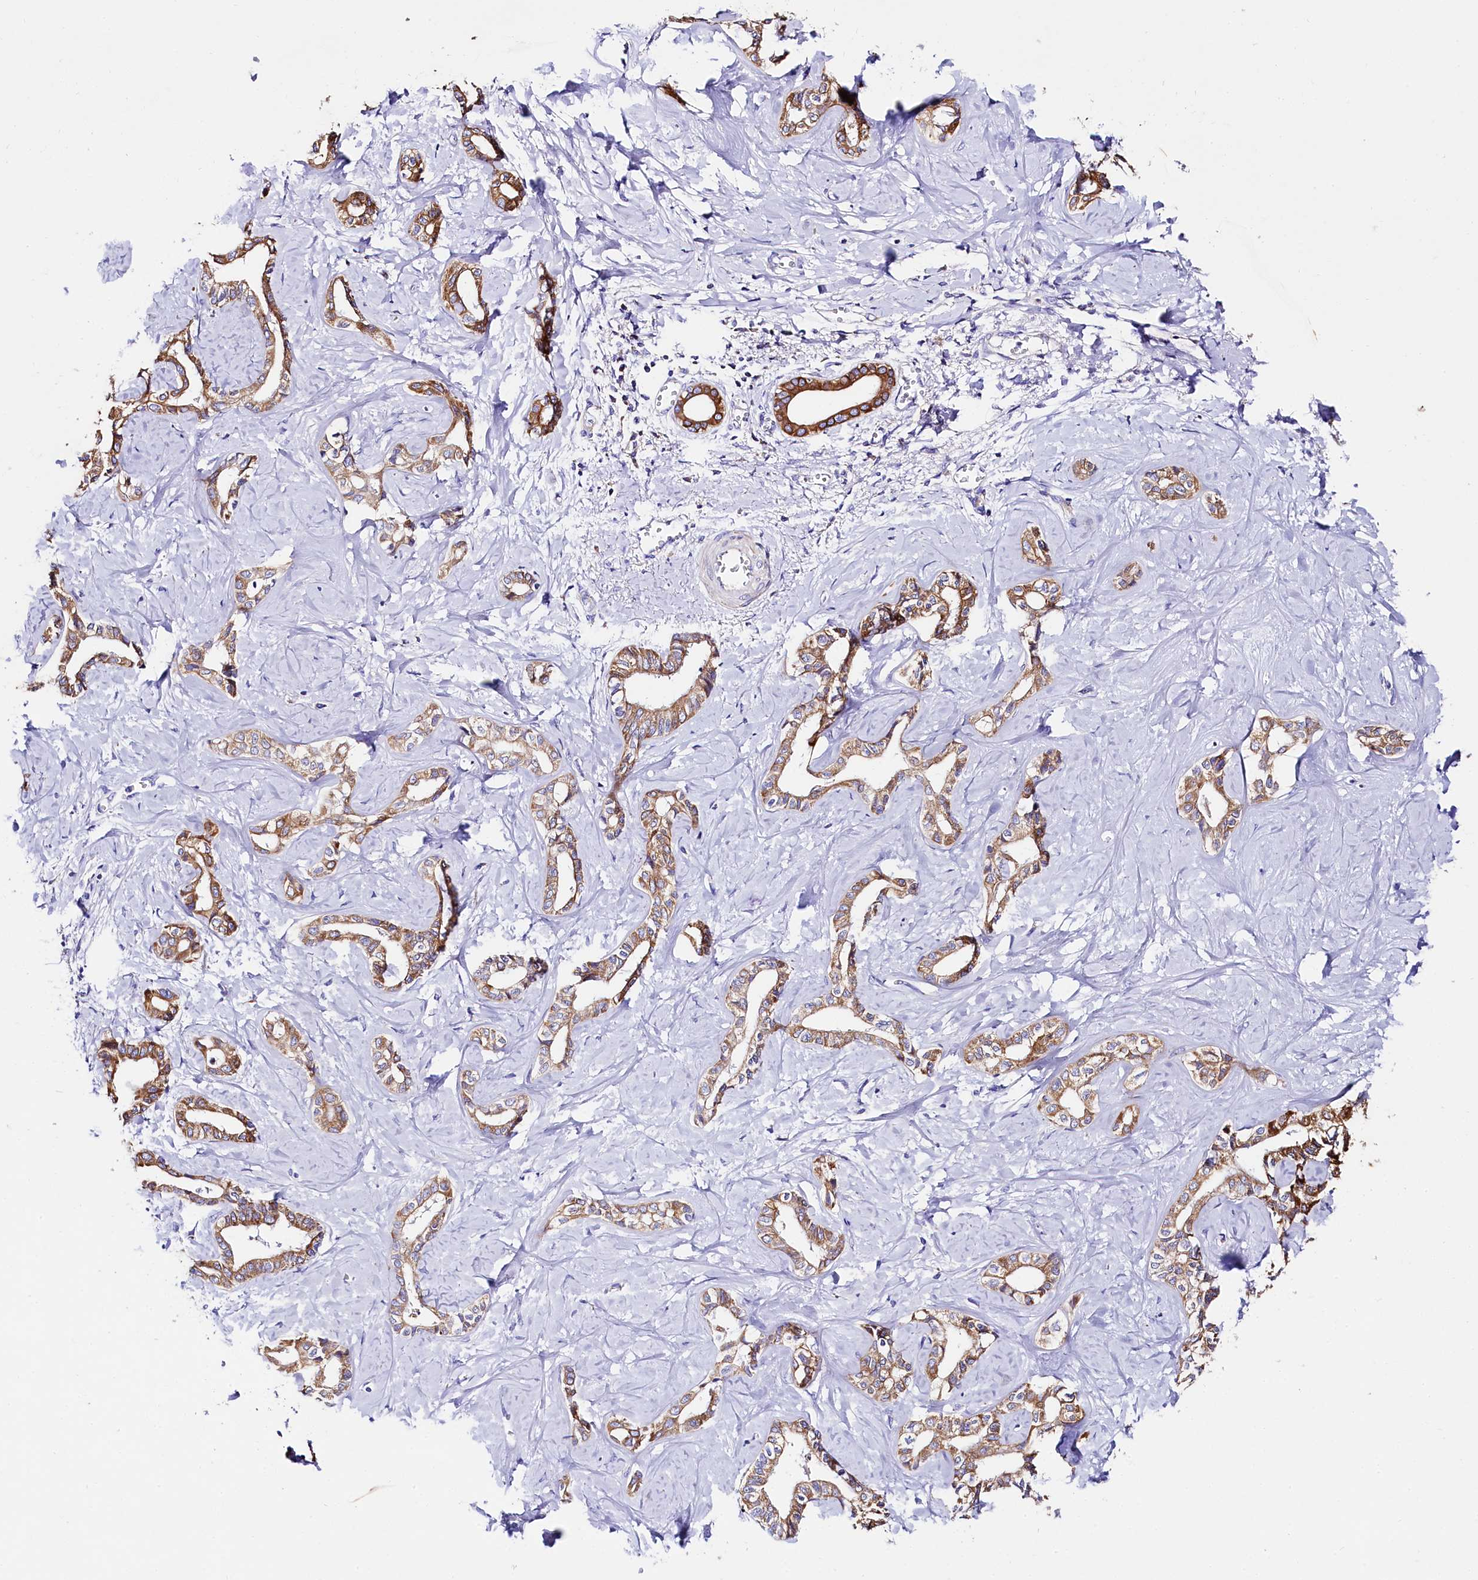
{"staining": {"intensity": "moderate", "quantity": "25%-75%", "location": "cytoplasmic/membranous"}, "tissue": "liver cancer", "cell_type": "Tumor cells", "image_type": "cancer", "snomed": [{"axis": "morphology", "description": "Cholangiocarcinoma"}, {"axis": "topography", "description": "Liver"}], "caption": "Tumor cells demonstrate moderate cytoplasmic/membranous expression in approximately 25%-75% of cells in liver cholangiocarcinoma. (Stains: DAB in brown, nuclei in blue, Microscopy: brightfield microscopy at high magnification).", "gene": "CLYBL", "patient": {"sex": "female", "age": 77}}